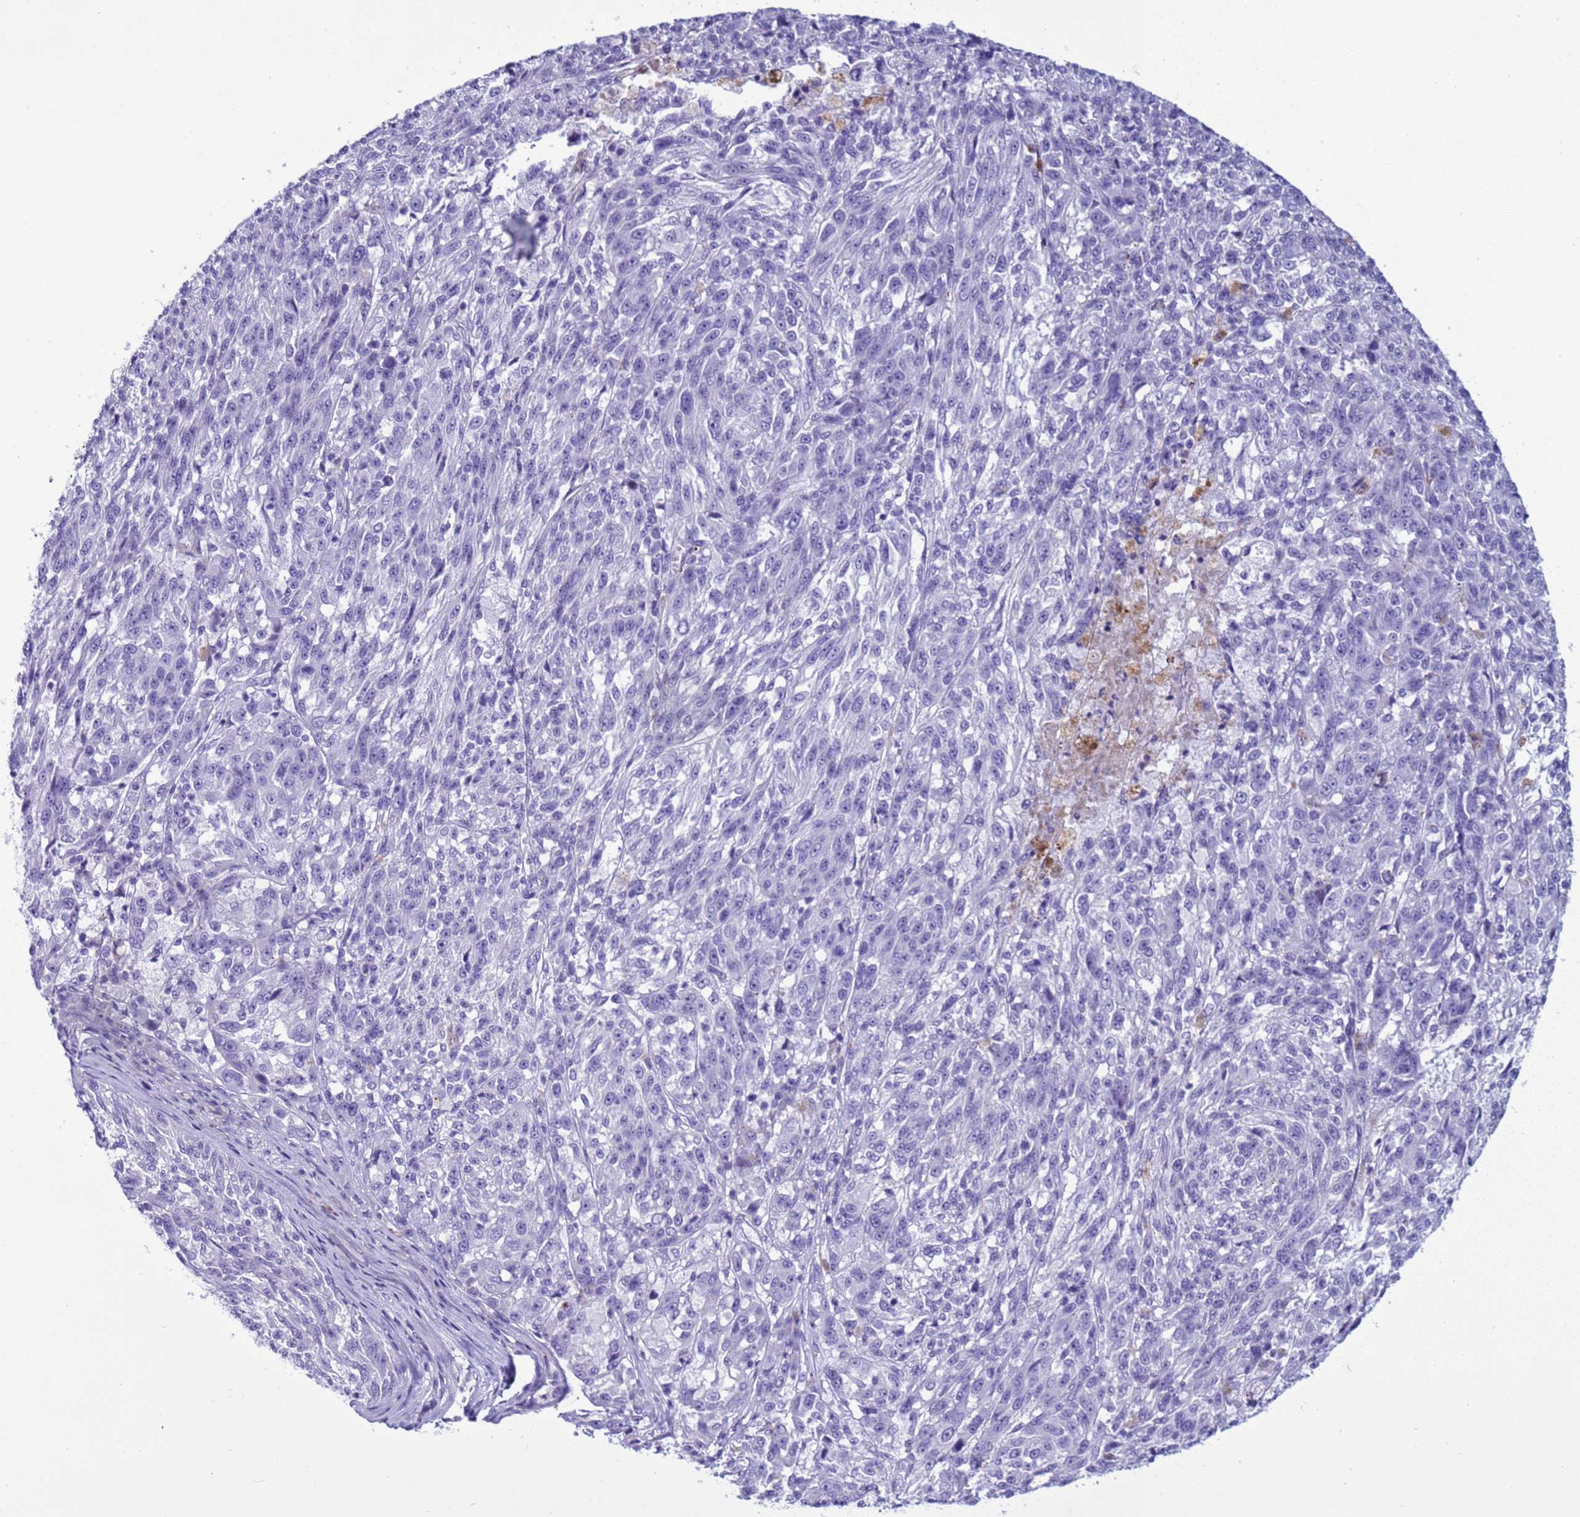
{"staining": {"intensity": "negative", "quantity": "none", "location": "none"}, "tissue": "melanoma", "cell_type": "Tumor cells", "image_type": "cancer", "snomed": [{"axis": "morphology", "description": "Malignant melanoma, NOS"}, {"axis": "topography", "description": "Skin"}], "caption": "DAB (3,3'-diaminobenzidine) immunohistochemical staining of malignant melanoma shows no significant positivity in tumor cells.", "gene": "CST4", "patient": {"sex": "male", "age": 53}}